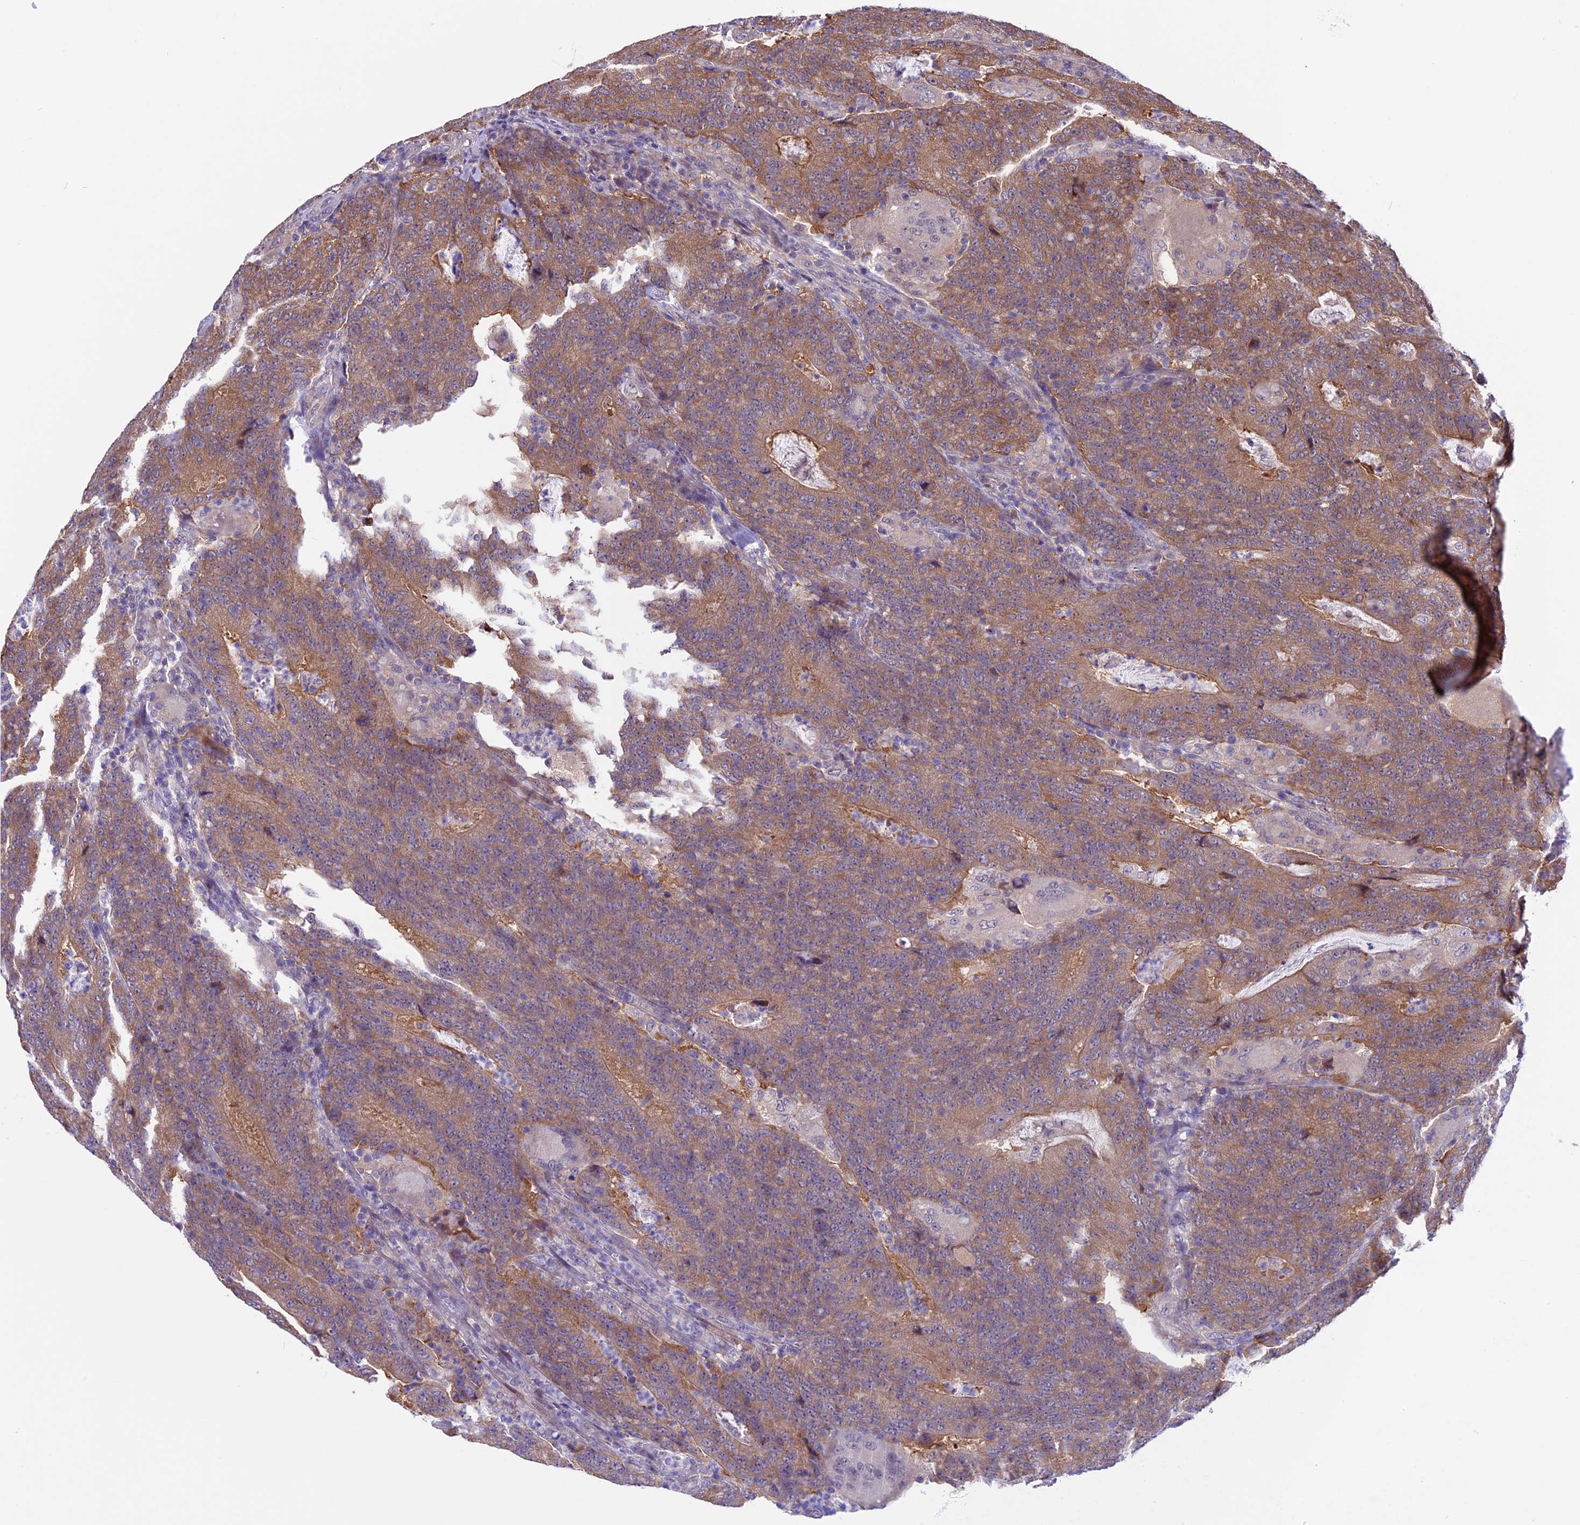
{"staining": {"intensity": "moderate", "quantity": ">75%", "location": "cytoplasmic/membranous"}, "tissue": "colorectal cancer", "cell_type": "Tumor cells", "image_type": "cancer", "snomed": [{"axis": "morphology", "description": "Normal tissue, NOS"}, {"axis": "morphology", "description": "Adenocarcinoma, NOS"}, {"axis": "topography", "description": "Colon"}], "caption": "Immunohistochemical staining of colorectal cancer (adenocarcinoma) exhibits moderate cytoplasmic/membranous protein expression in about >75% of tumor cells.", "gene": "XKR7", "patient": {"sex": "female", "age": 75}}